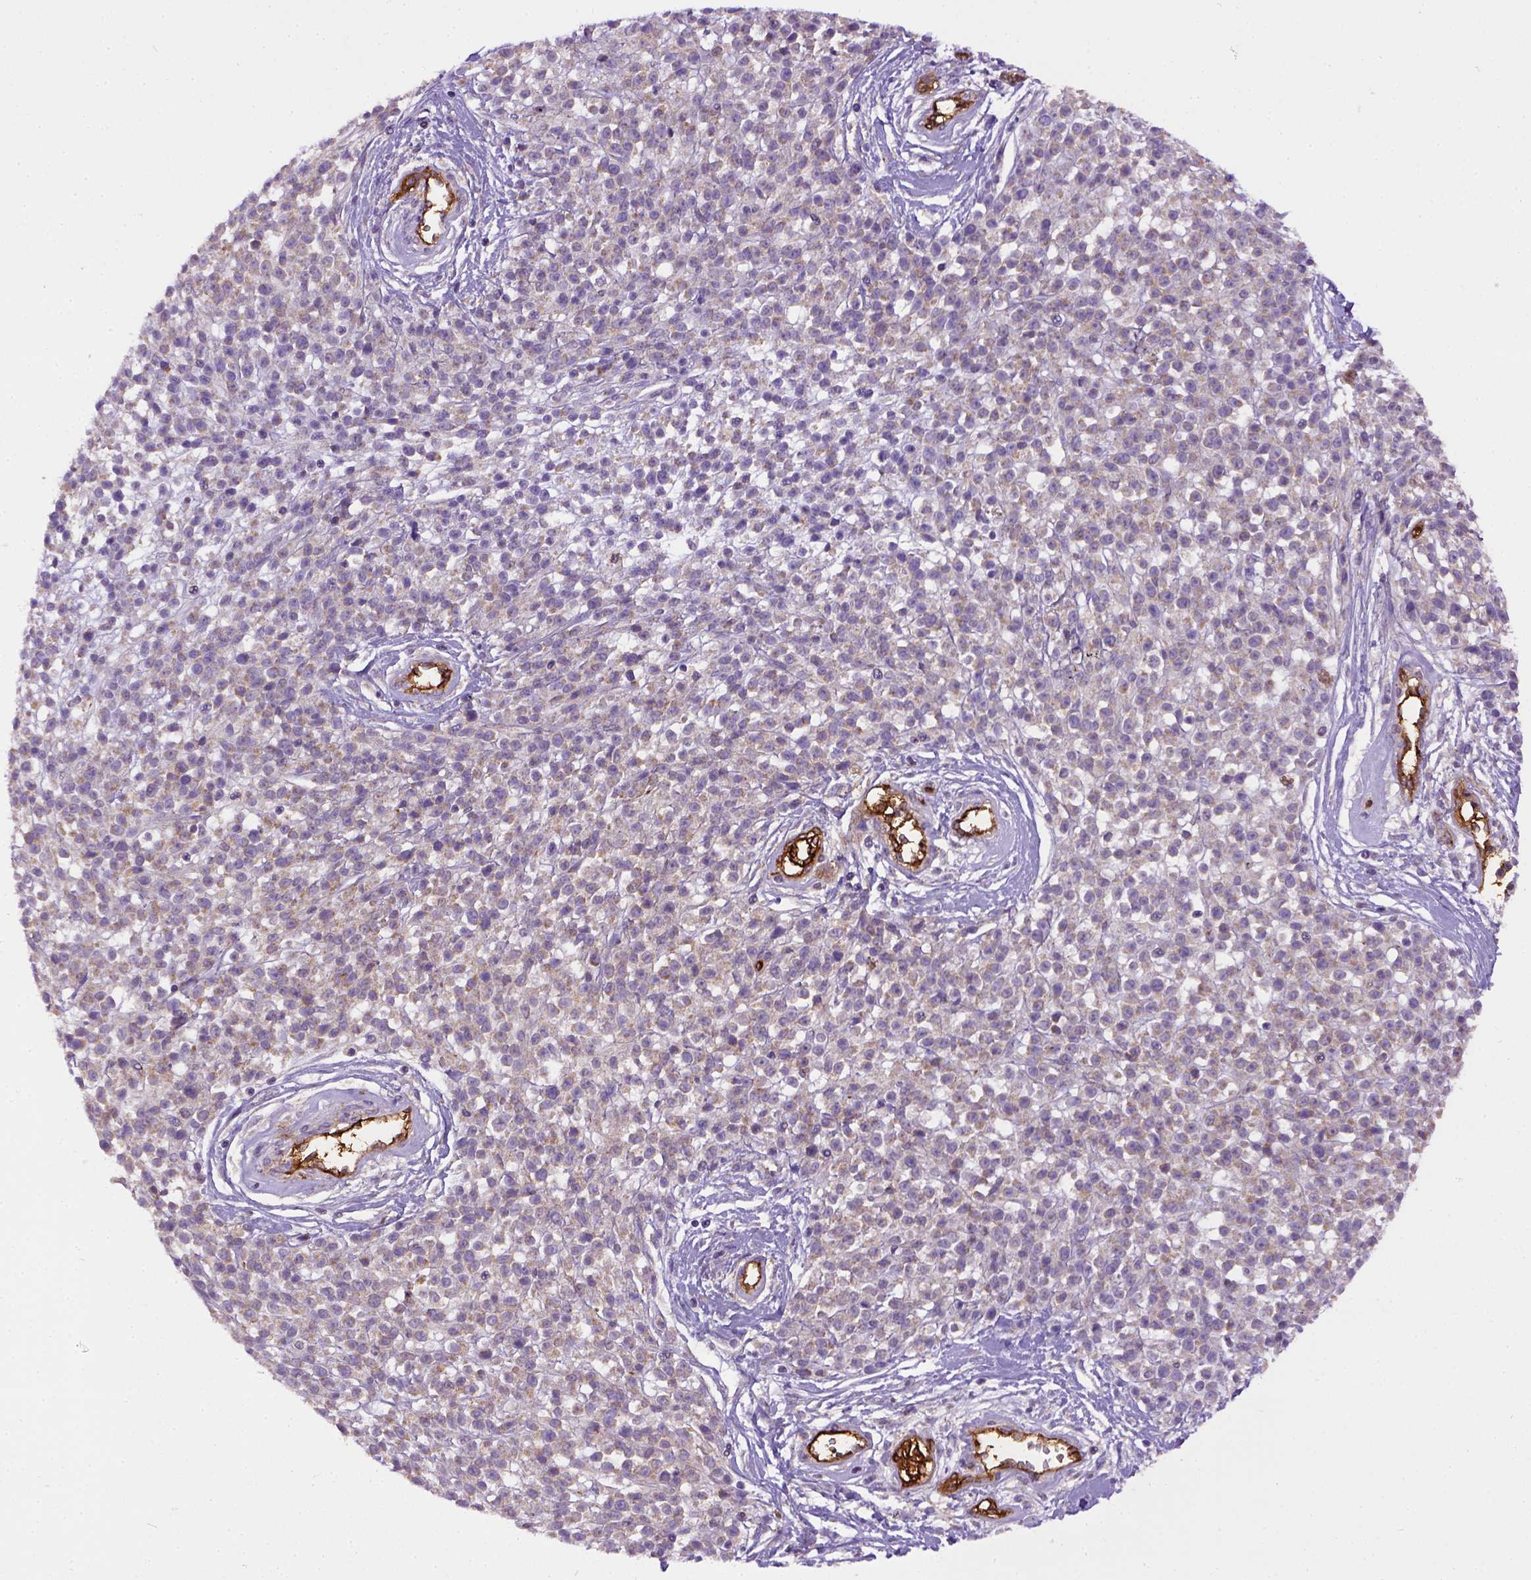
{"staining": {"intensity": "negative", "quantity": ">75%", "location": "cytoplasmic/membranous"}, "tissue": "melanoma", "cell_type": "Tumor cells", "image_type": "cancer", "snomed": [{"axis": "morphology", "description": "Malignant melanoma, NOS"}, {"axis": "topography", "description": "Skin"}, {"axis": "topography", "description": "Skin of trunk"}], "caption": "This histopathology image is of melanoma stained with immunohistochemistry (IHC) to label a protein in brown with the nuclei are counter-stained blue. There is no positivity in tumor cells.", "gene": "ENG", "patient": {"sex": "male", "age": 74}}